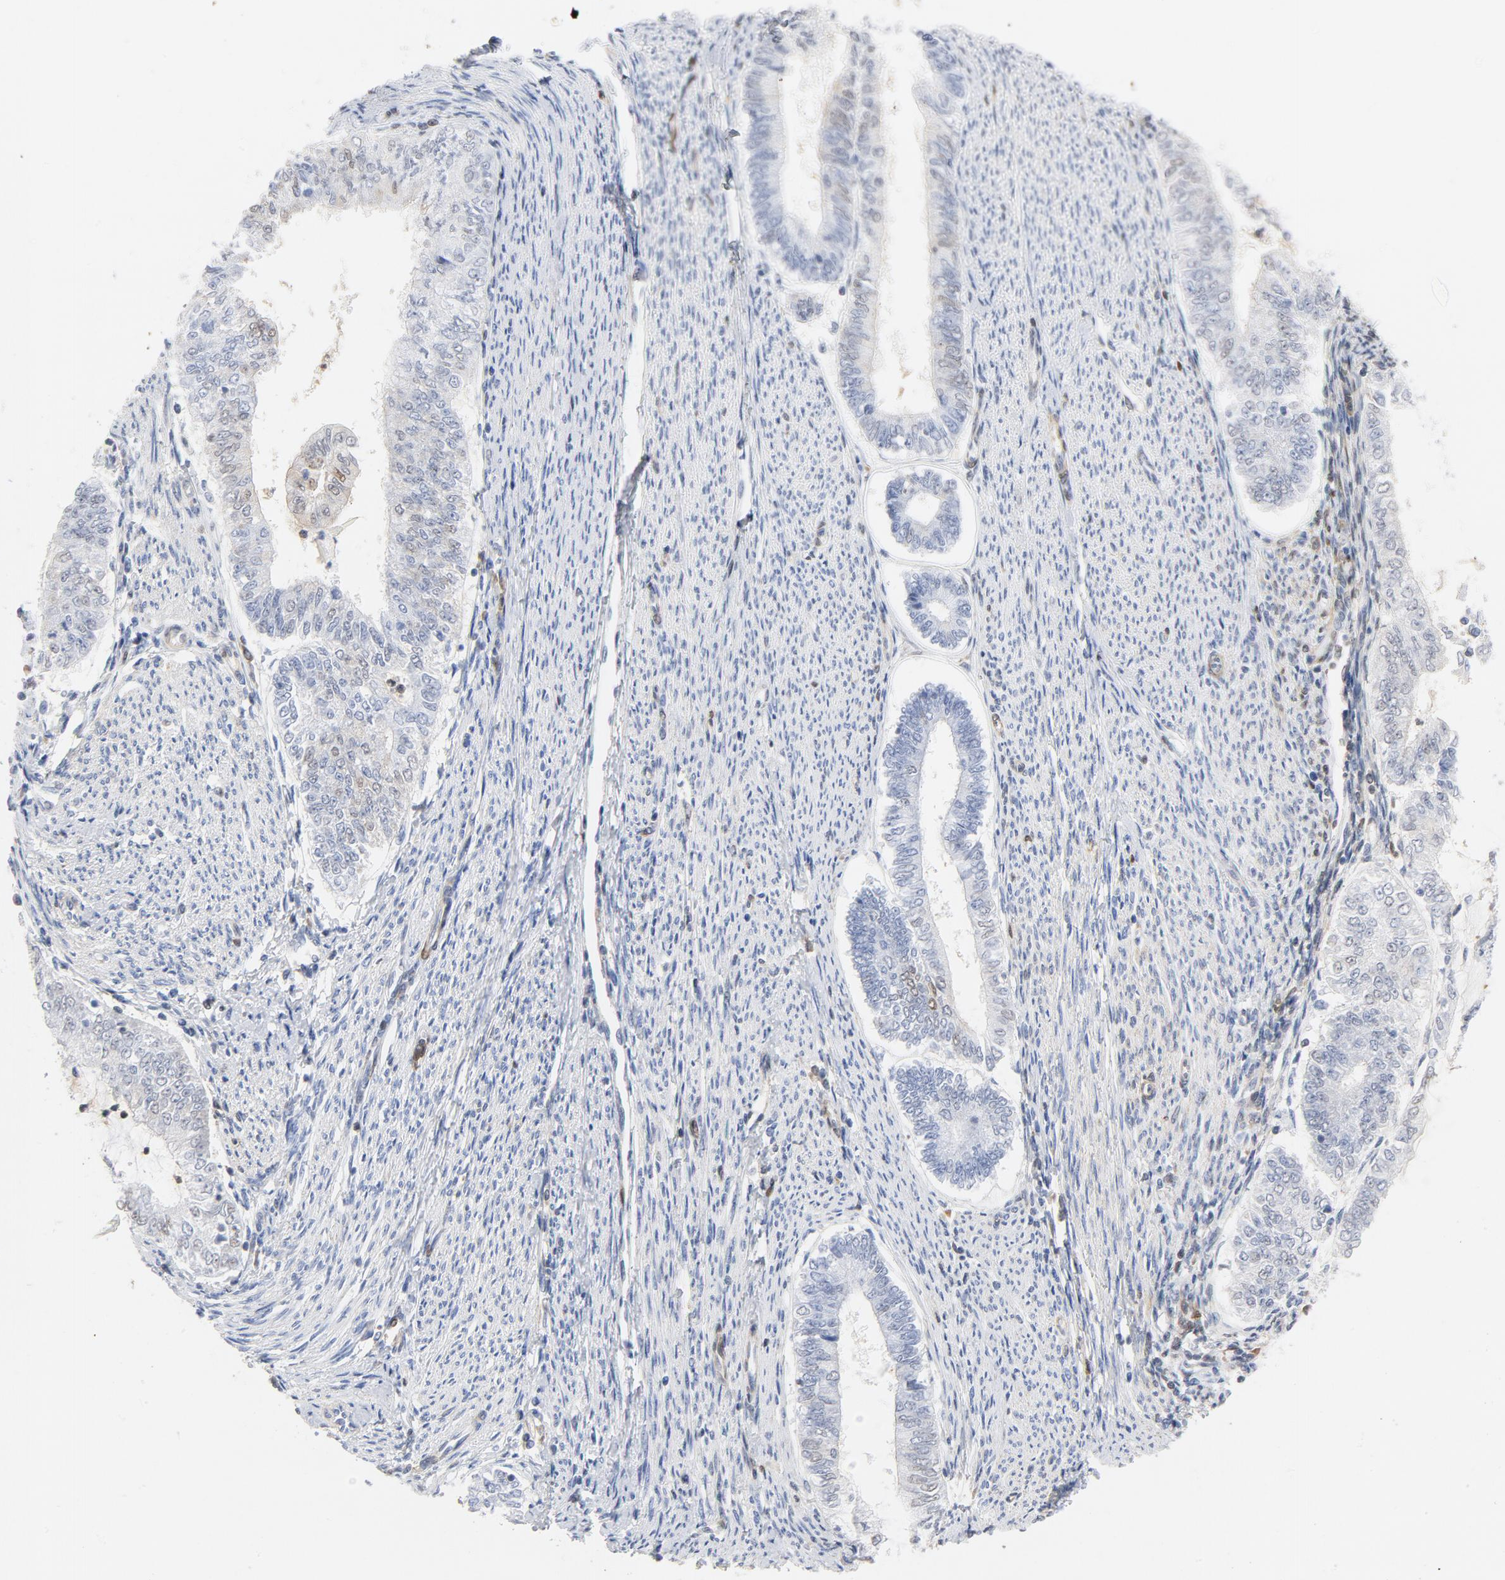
{"staining": {"intensity": "weak", "quantity": "25%-75%", "location": "nuclear"}, "tissue": "endometrial cancer", "cell_type": "Tumor cells", "image_type": "cancer", "snomed": [{"axis": "morphology", "description": "Adenocarcinoma, NOS"}, {"axis": "topography", "description": "Endometrium"}], "caption": "Endometrial adenocarcinoma tissue displays weak nuclear staining in about 25%-75% of tumor cells (brown staining indicates protein expression, while blue staining denotes nuclei).", "gene": "CDKN1B", "patient": {"sex": "female", "age": 66}}